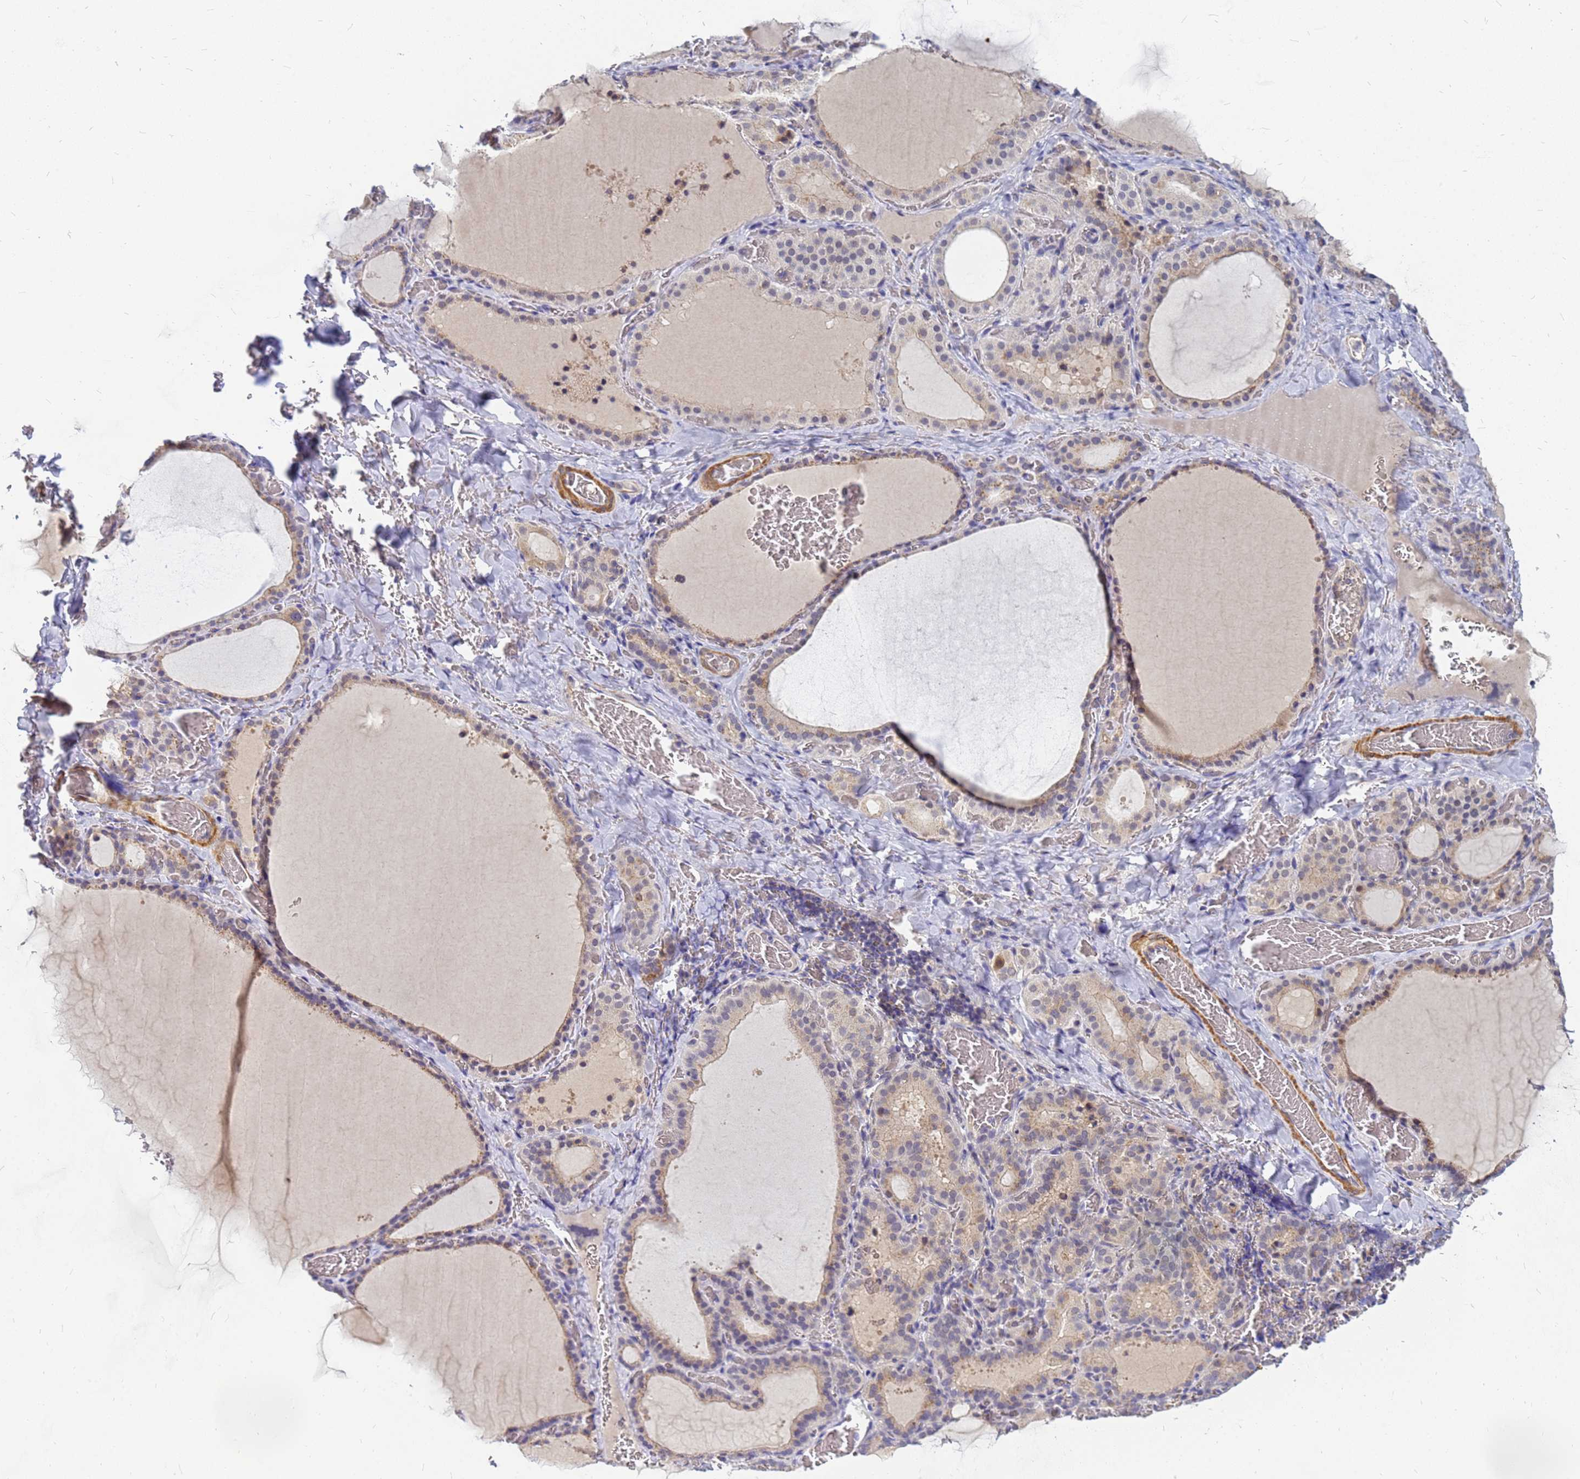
{"staining": {"intensity": "weak", "quantity": "25%-75%", "location": "cytoplasmic/membranous,nuclear"}, "tissue": "thyroid gland", "cell_type": "Glandular cells", "image_type": "normal", "snomed": [{"axis": "morphology", "description": "Normal tissue, NOS"}, {"axis": "topography", "description": "Thyroid gland"}], "caption": "About 25%-75% of glandular cells in benign human thyroid gland display weak cytoplasmic/membranous,nuclear protein expression as visualized by brown immunohistochemical staining.", "gene": "SRGAP3", "patient": {"sex": "female", "age": 39}}